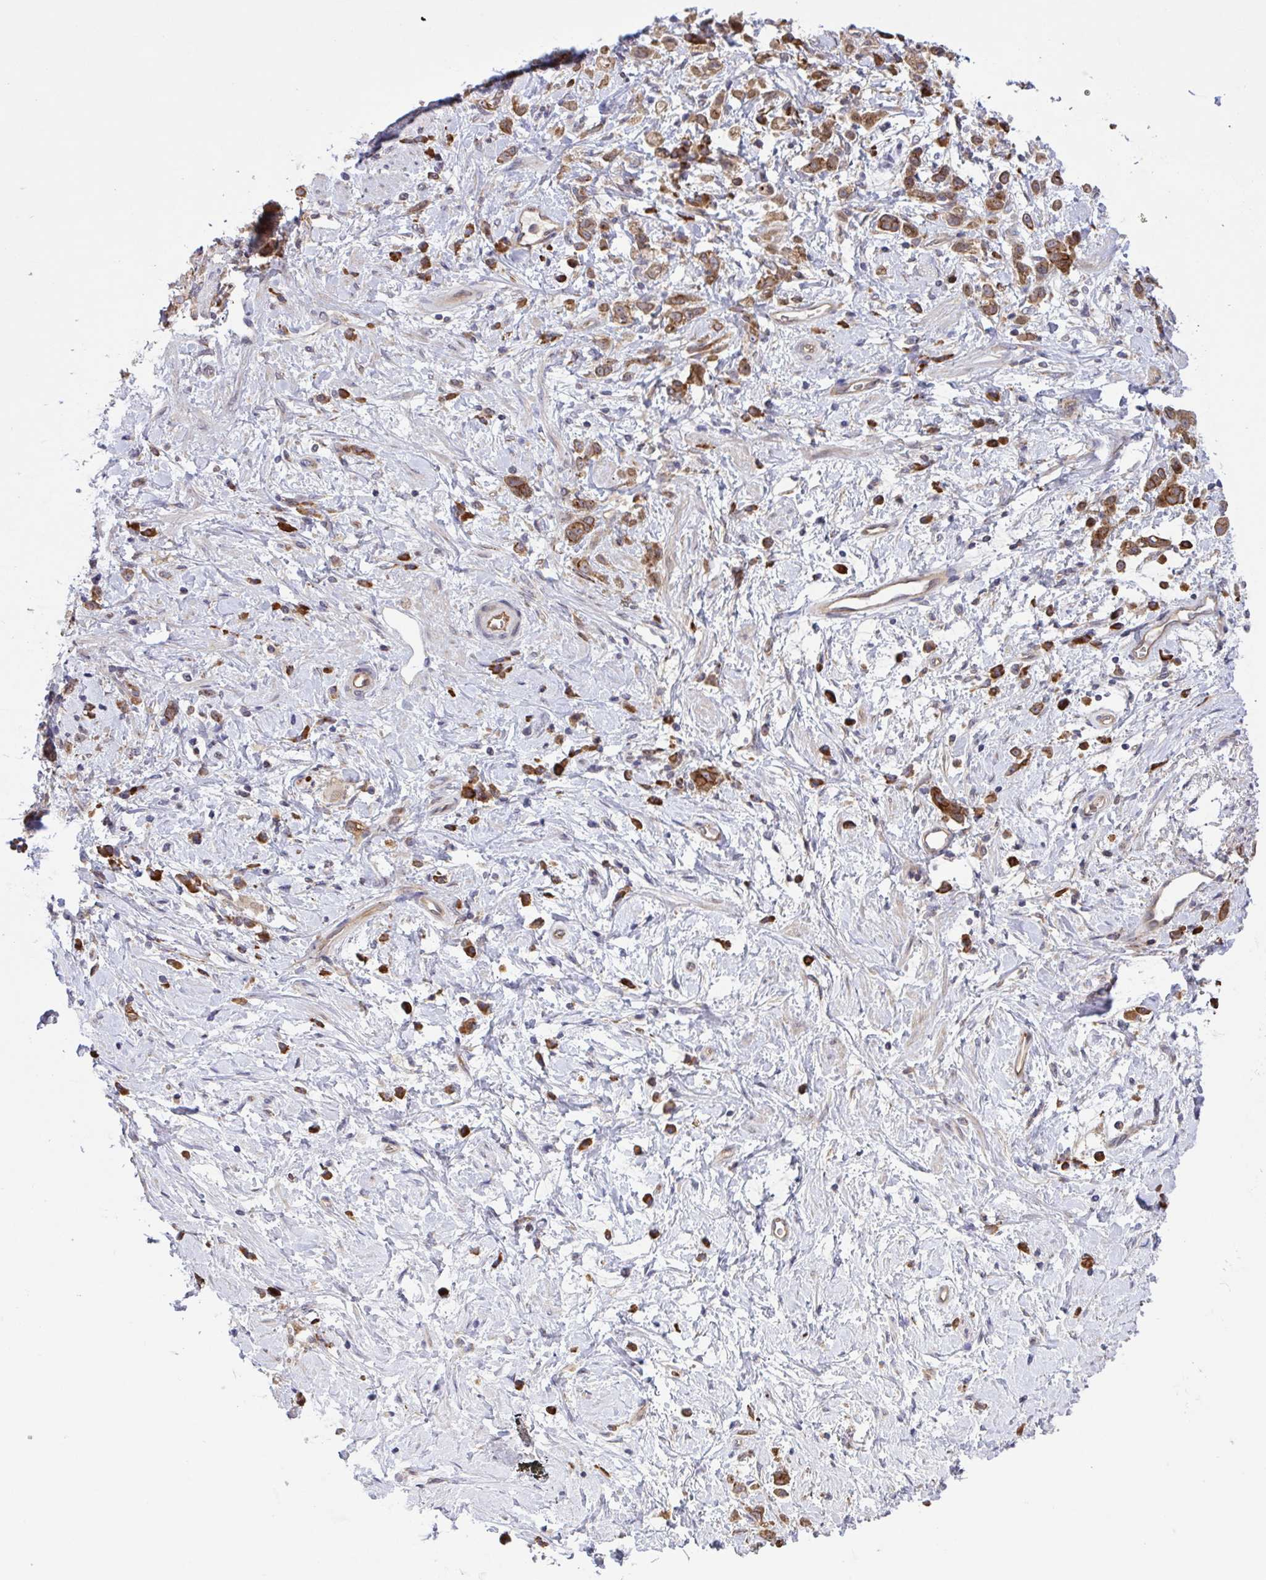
{"staining": {"intensity": "moderate", "quantity": ">75%", "location": "cytoplasmic/membranous"}, "tissue": "stomach cancer", "cell_type": "Tumor cells", "image_type": "cancer", "snomed": [{"axis": "morphology", "description": "Adenocarcinoma, NOS"}, {"axis": "topography", "description": "Stomach"}], "caption": "A high-resolution micrograph shows immunohistochemistry staining of adenocarcinoma (stomach), which exhibits moderate cytoplasmic/membranous staining in approximately >75% of tumor cells. (Brightfield microscopy of DAB IHC at high magnification).", "gene": "INTS10", "patient": {"sex": "female", "age": 60}}